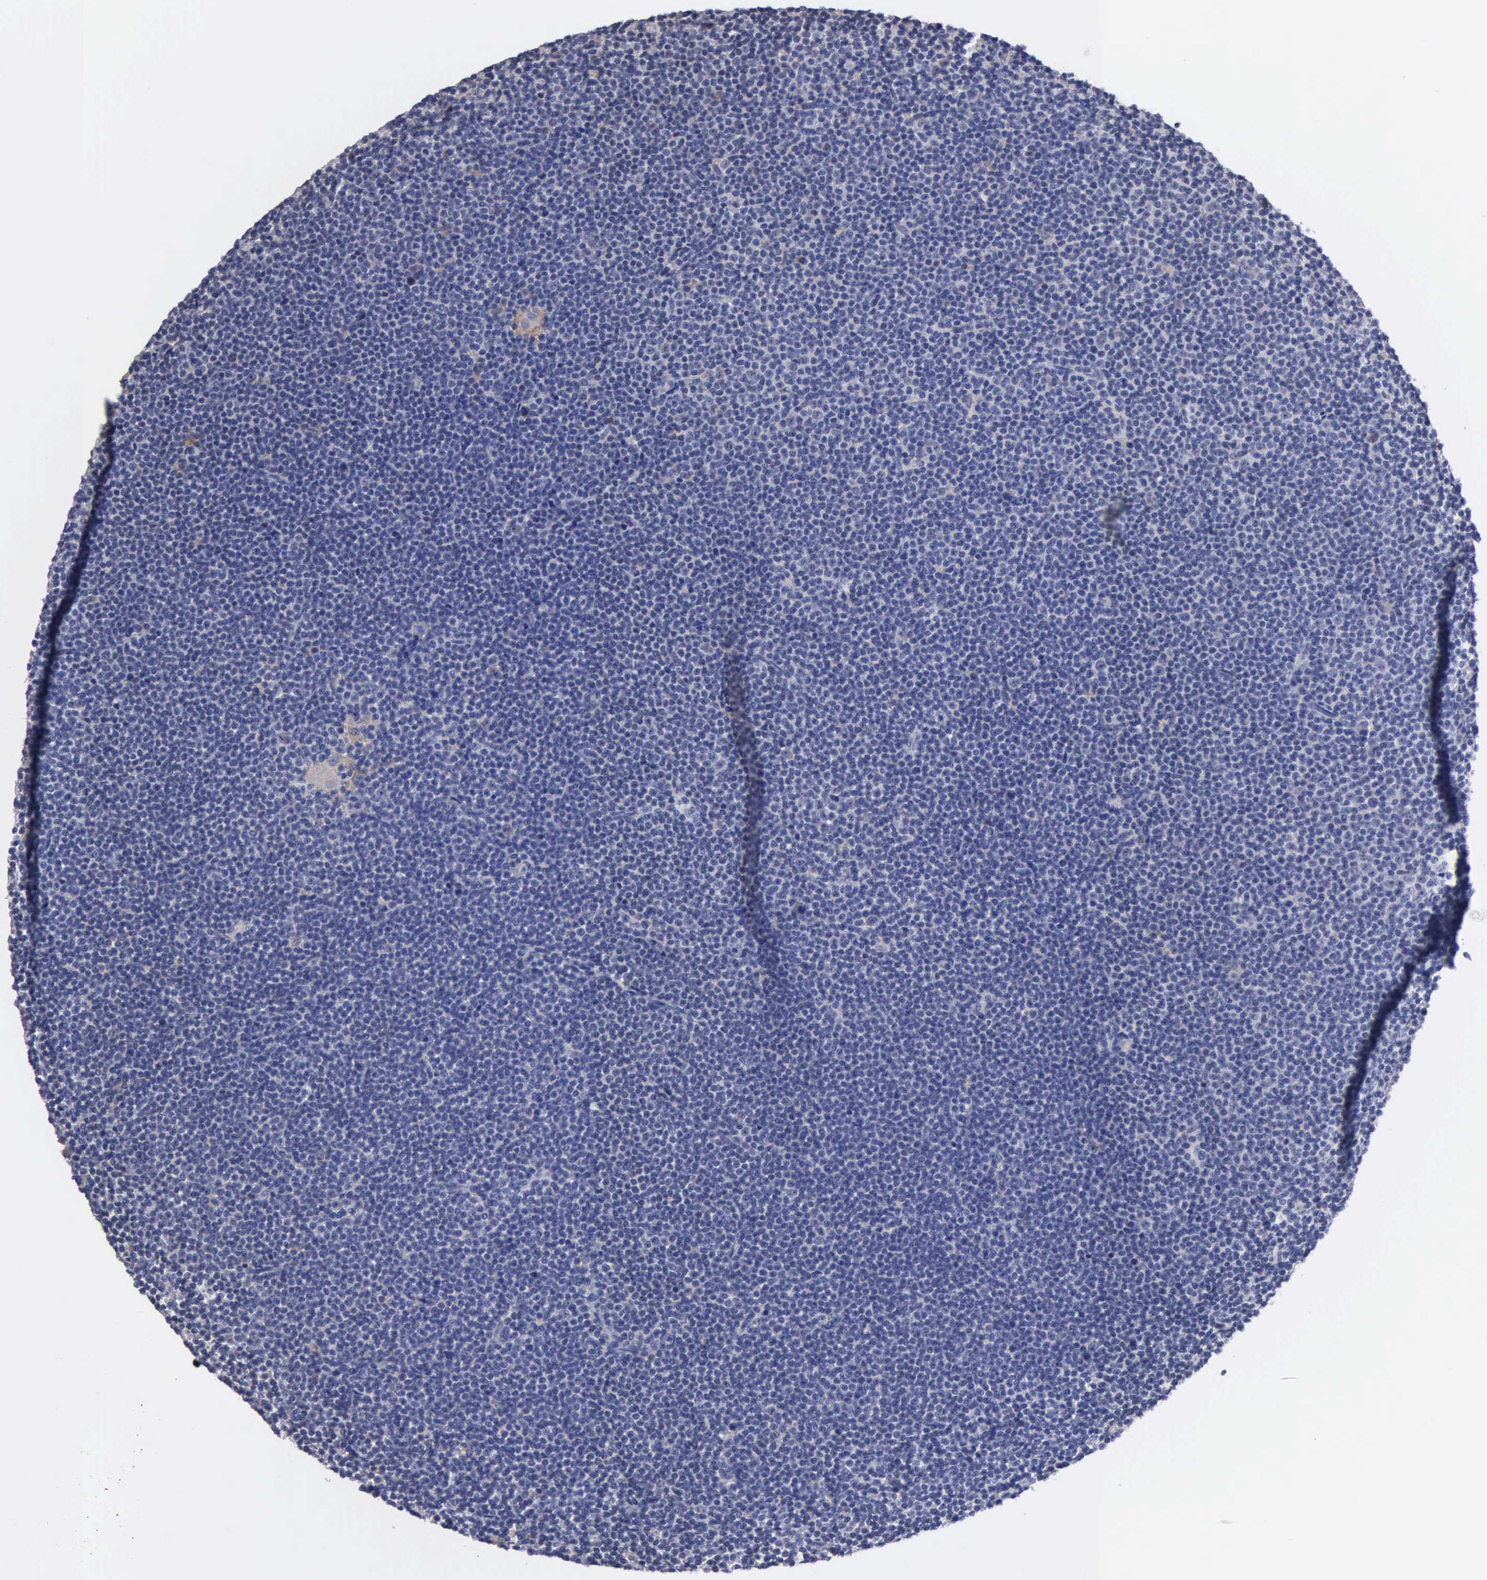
{"staining": {"intensity": "negative", "quantity": "none", "location": "none"}, "tissue": "lymphoma", "cell_type": "Tumor cells", "image_type": "cancer", "snomed": [{"axis": "morphology", "description": "Malignant lymphoma, non-Hodgkin's type, Low grade"}, {"axis": "topography", "description": "Lymph node"}], "caption": "Immunohistochemistry image of malignant lymphoma, non-Hodgkin's type (low-grade) stained for a protein (brown), which exhibits no expression in tumor cells. The staining was performed using DAB (3,3'-diaminobenzidine) to visualize the protein expression in brown, while the nuclei were stained in blue with hematoxylin (Magnification: 20x).", "gene": "PTGS2", "patient": {"sex": "female", "age": 69}}